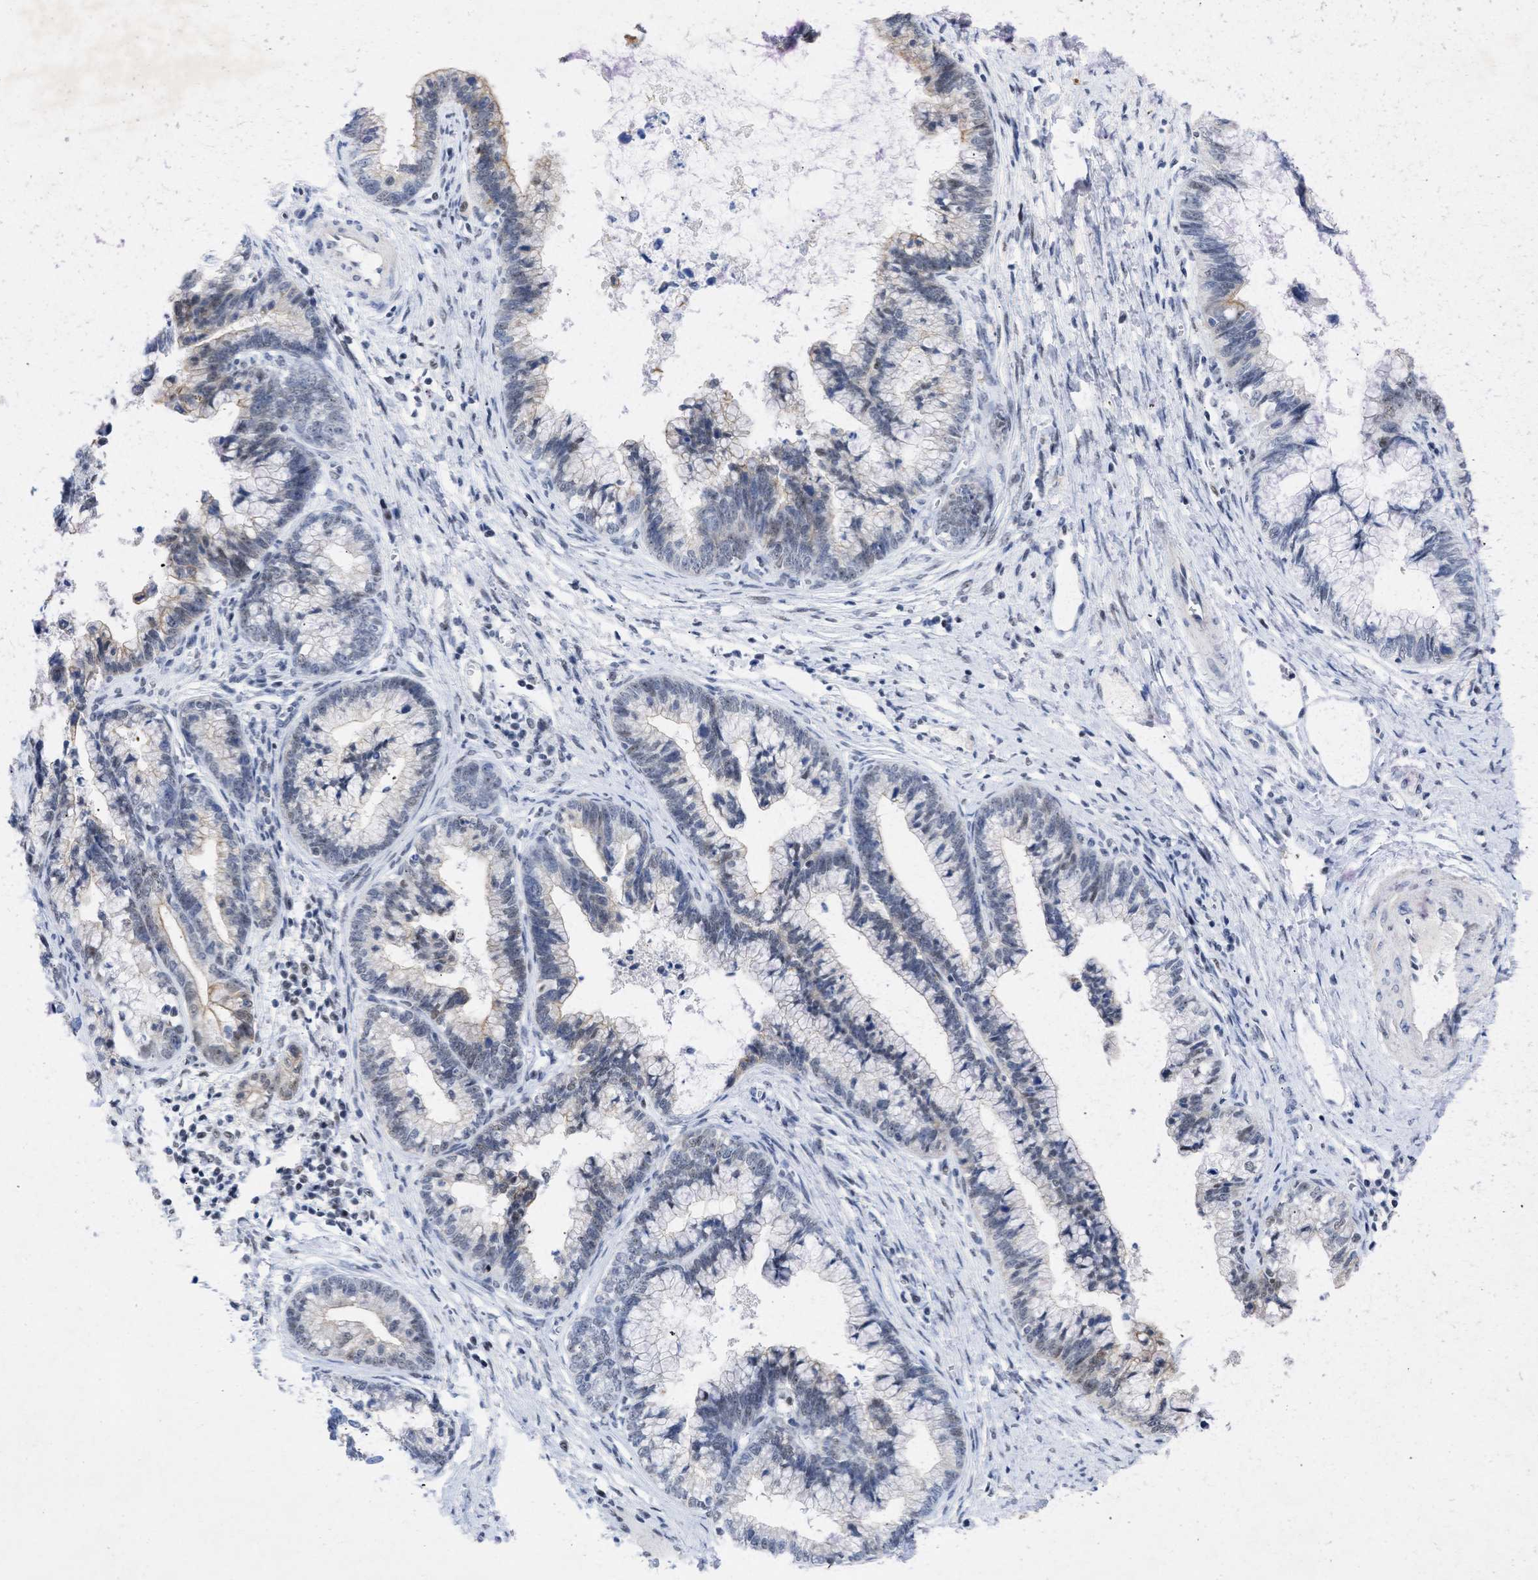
{"staining": {"intensity": "weak", "quantity": "<25%", "location": "cytoplasmic/membranous,nuclear"}, "tissue": "cervical cancer", "cell_type": "Tumor cells", "image_type": "cancer", "snomed": [{"axis": "morphology", "description": "Adenocarcinoma, NOS"}, {"axis": "topography", "description": "Cervix"}], "caption": "An IHC image of cervical cancer is shown. There is no staining in tumor cells of cervical cancer. Nuclei are stained in blue.", "gene": "DDX41", "patient": {"sex": "female", "age": 44}}